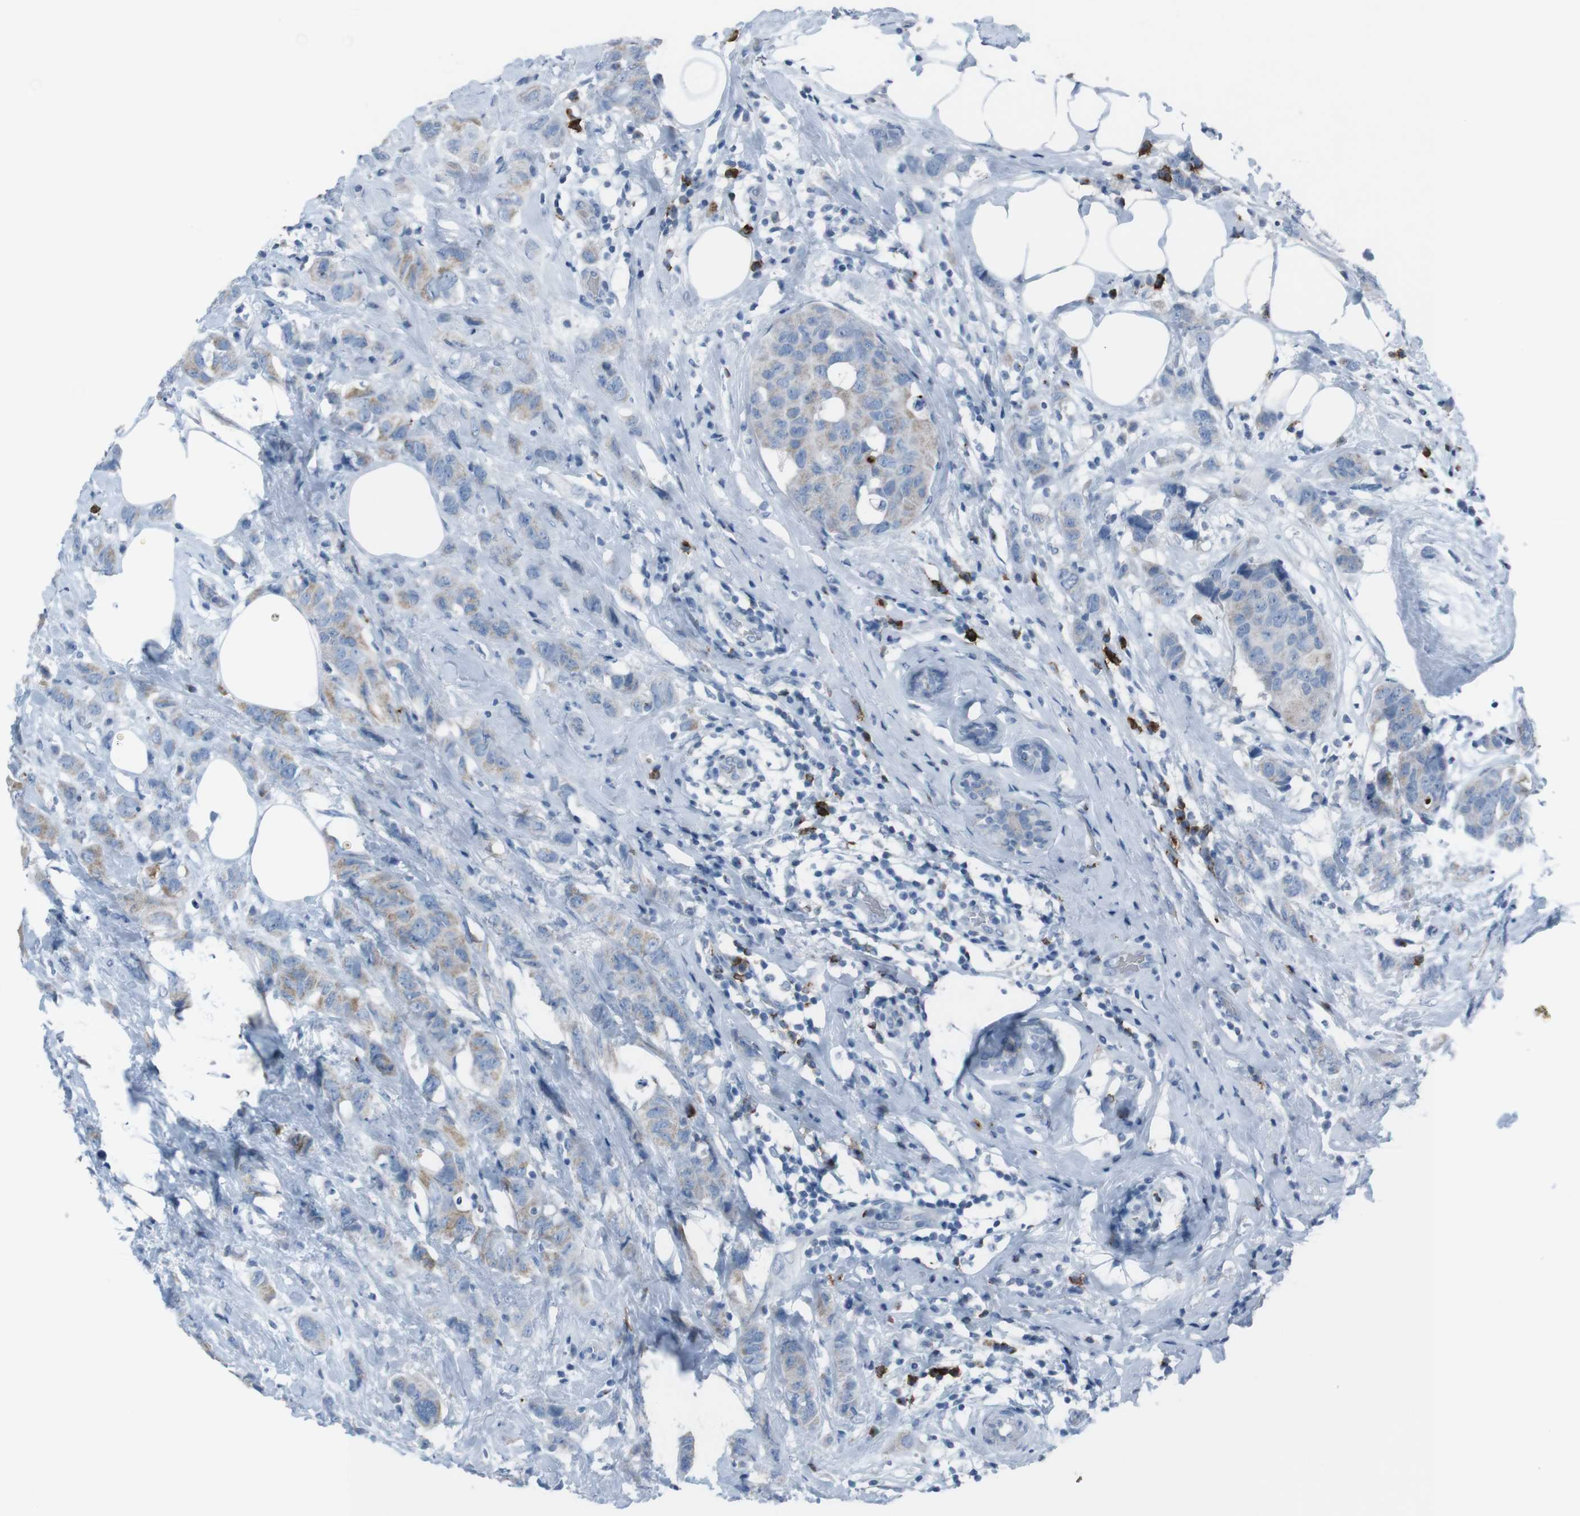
{"staining": {"intensity": "weak", "quantity": ">75%", "location": "cytoplasmic/membranous"}, "tissue": "breast cancer", "cell_type": "Tumor cells", "image_type": "cancer", "snomed": [{"axis": "morphology", "description": "Normal tissue, NOS"}, {"axis": "morphology", "description": "Duct carcinoma"}, {"axis": "topography", "description": "Breast"}], "caption": "This is a photomicrograph of IHC staining of breast cancer, which shows weak positivity in the cytoplasmic/membranous of tumor cells.", "gene": "ST6GAL1", "patient": {"sex": "female", "age": 50}}